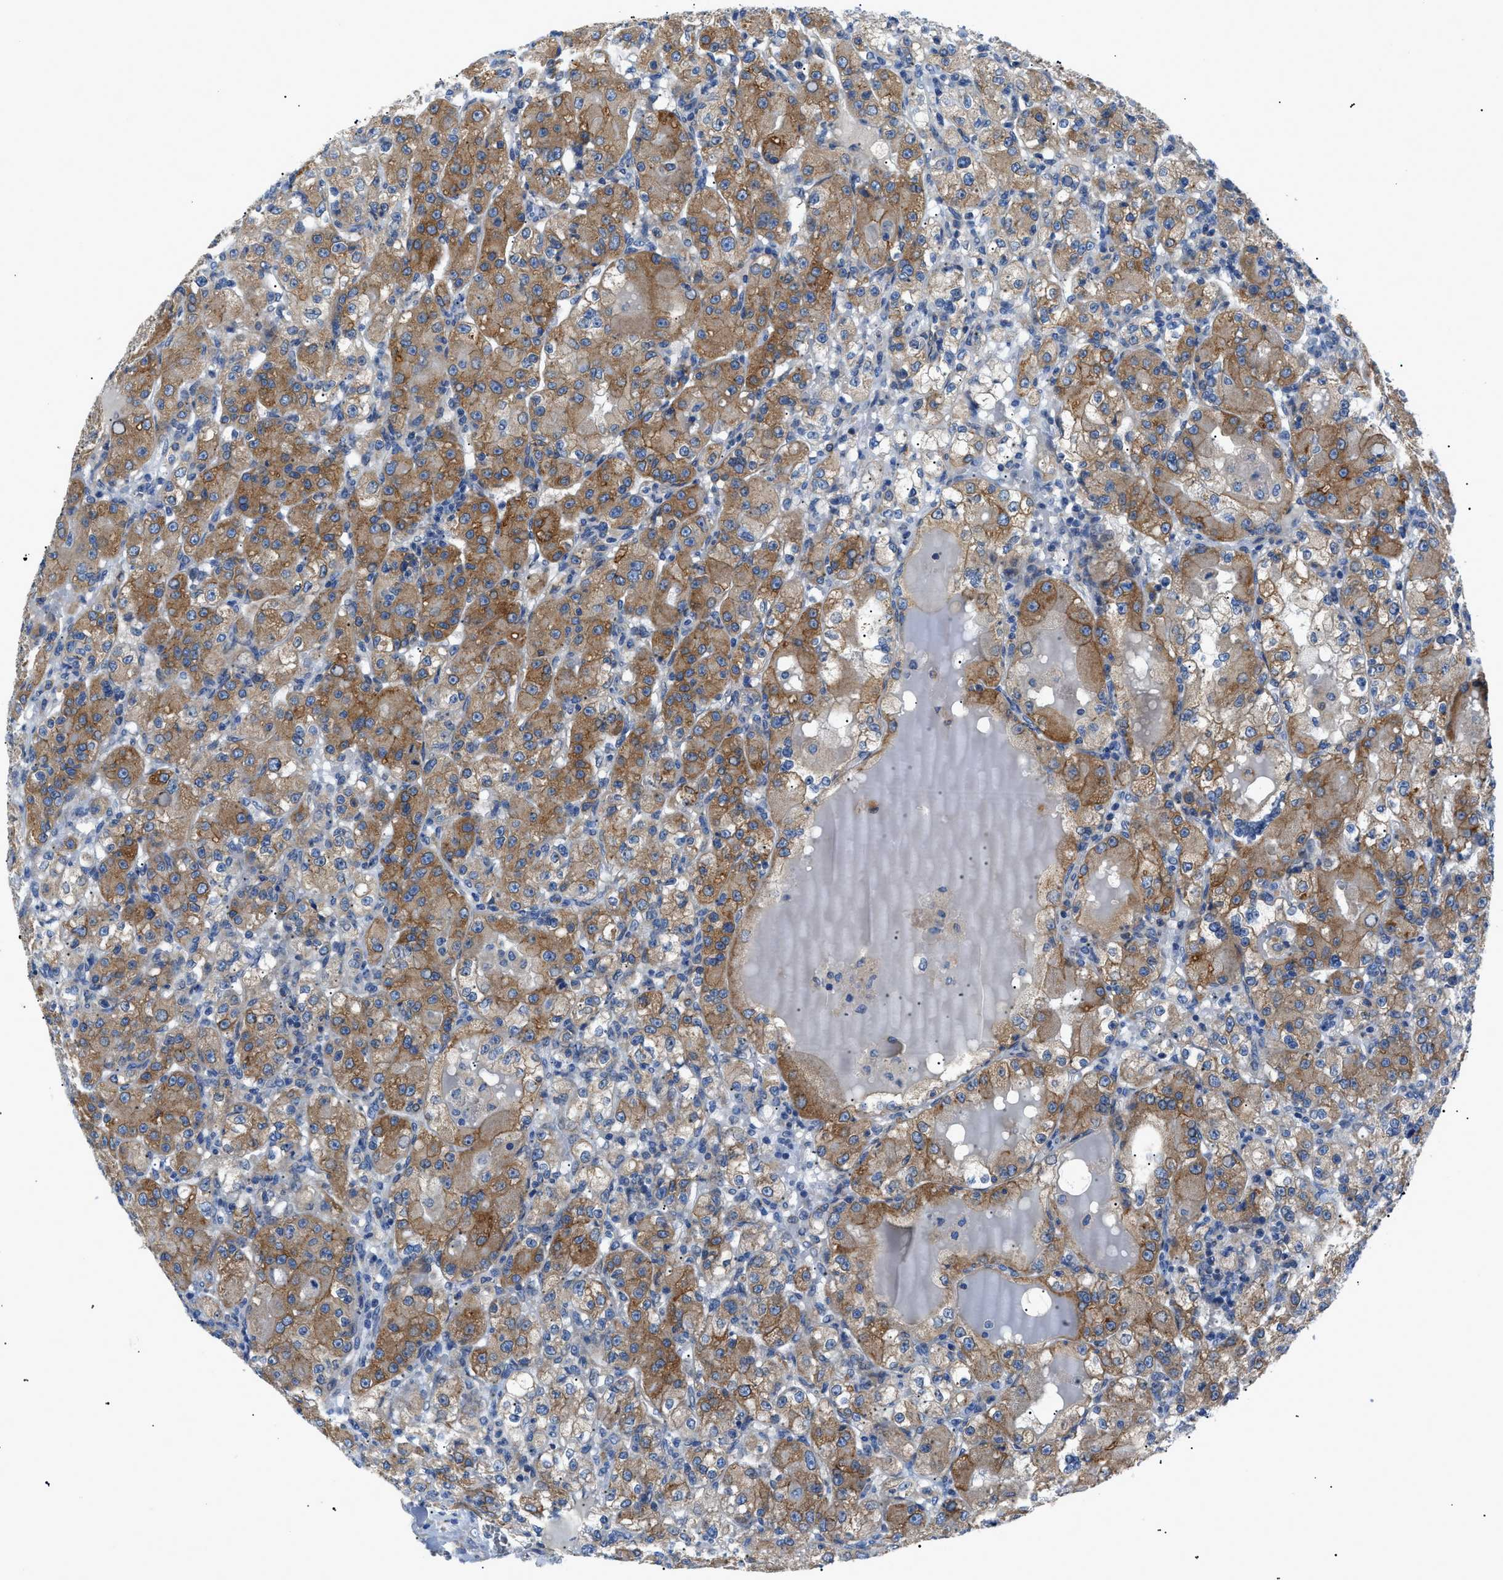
{"staining": {"intensity": "moderate", "quantity": ">75%", "location": "cytoplasmic/membranous"}, "tissue": "renal cancer", "cell_type": "Tumor cells", "image_type": "cancer", "snomed": [{"axis": "morphology", "description": "Normal tissue, NOS"}, {"axis": "morphology", "description": "Adenocarcinoma, NOS"}, {"axis": "topography", "description": "Kidney"}], "caption": "Immunohistochemistry photomicrograph of neoplastic tissue: renal cancer (adenocarcinoma) stained using immunohistochemistry displays medium levels of moderate protein expression localized specifically in the cytoplasmic/membranous of tumor cells, appearing as a cytoplasmic/membranous brown color.", "gene": "ZDHHC24", "patient": {"sex": "male", "age": 61}}